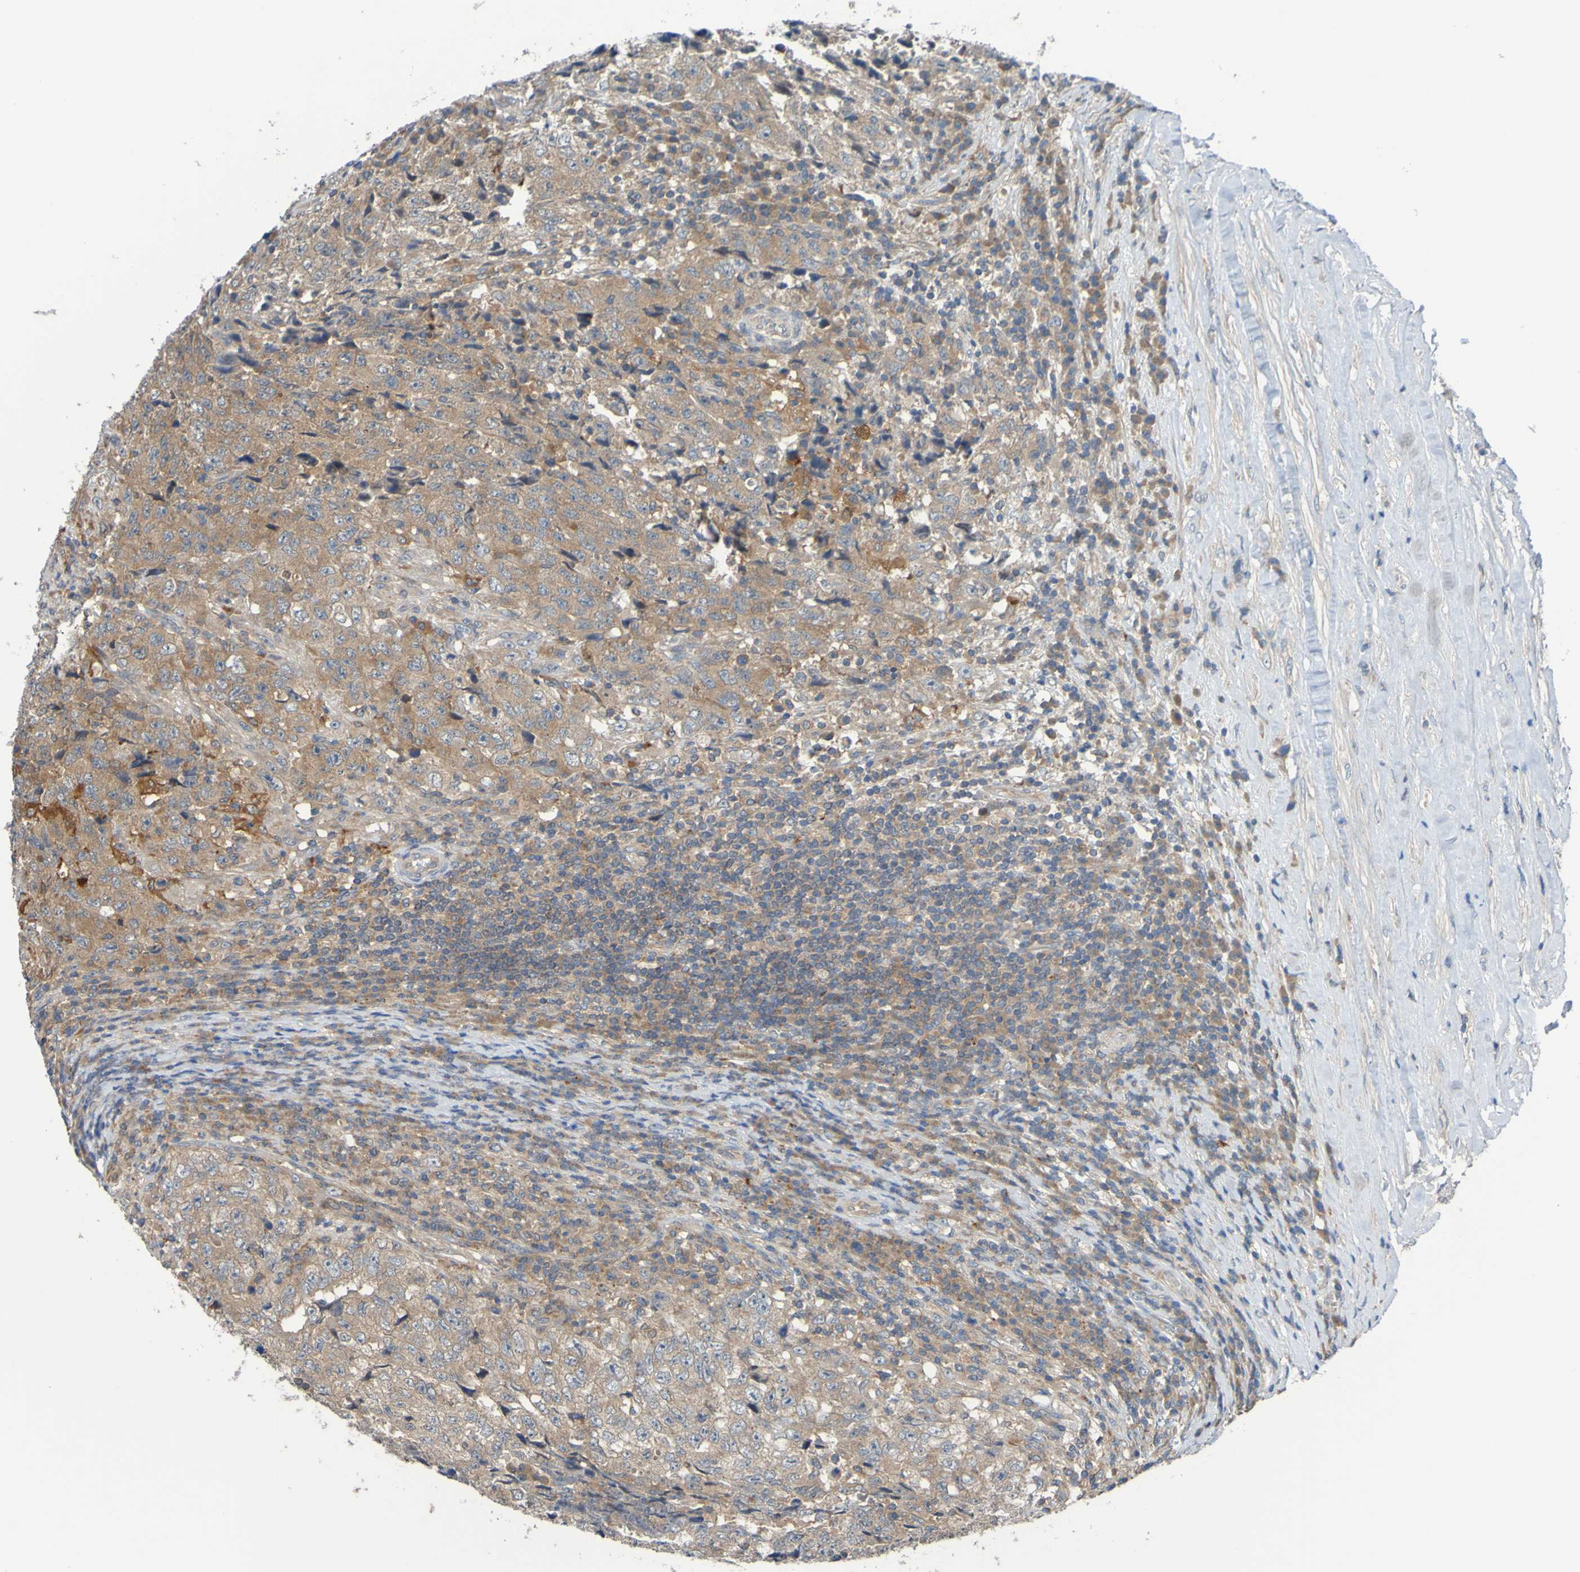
{"staining": {"intensity": "moderate", "quantity": ">75%", "location": "cytoplasmic/membranous"}, "tissue": "testis cancer", "cell_type": "Tumor cells", "image_type": "cancer", "snomed": [{"axis": "morphology", "description": "Necrosis, NOS"}, {"axis": "morphology", "description": "Carcinoma, Embryonal, NOS"}, {"axis": "topography", "description": "Testis"}], "caption": "Protein expression by IHC exhibits moderate cytoplasmic/membranous expression in about >75% of tumor cells in testis cancer.", "gene": "SDK1", "patient": {"sex": "male", "age": 19}}